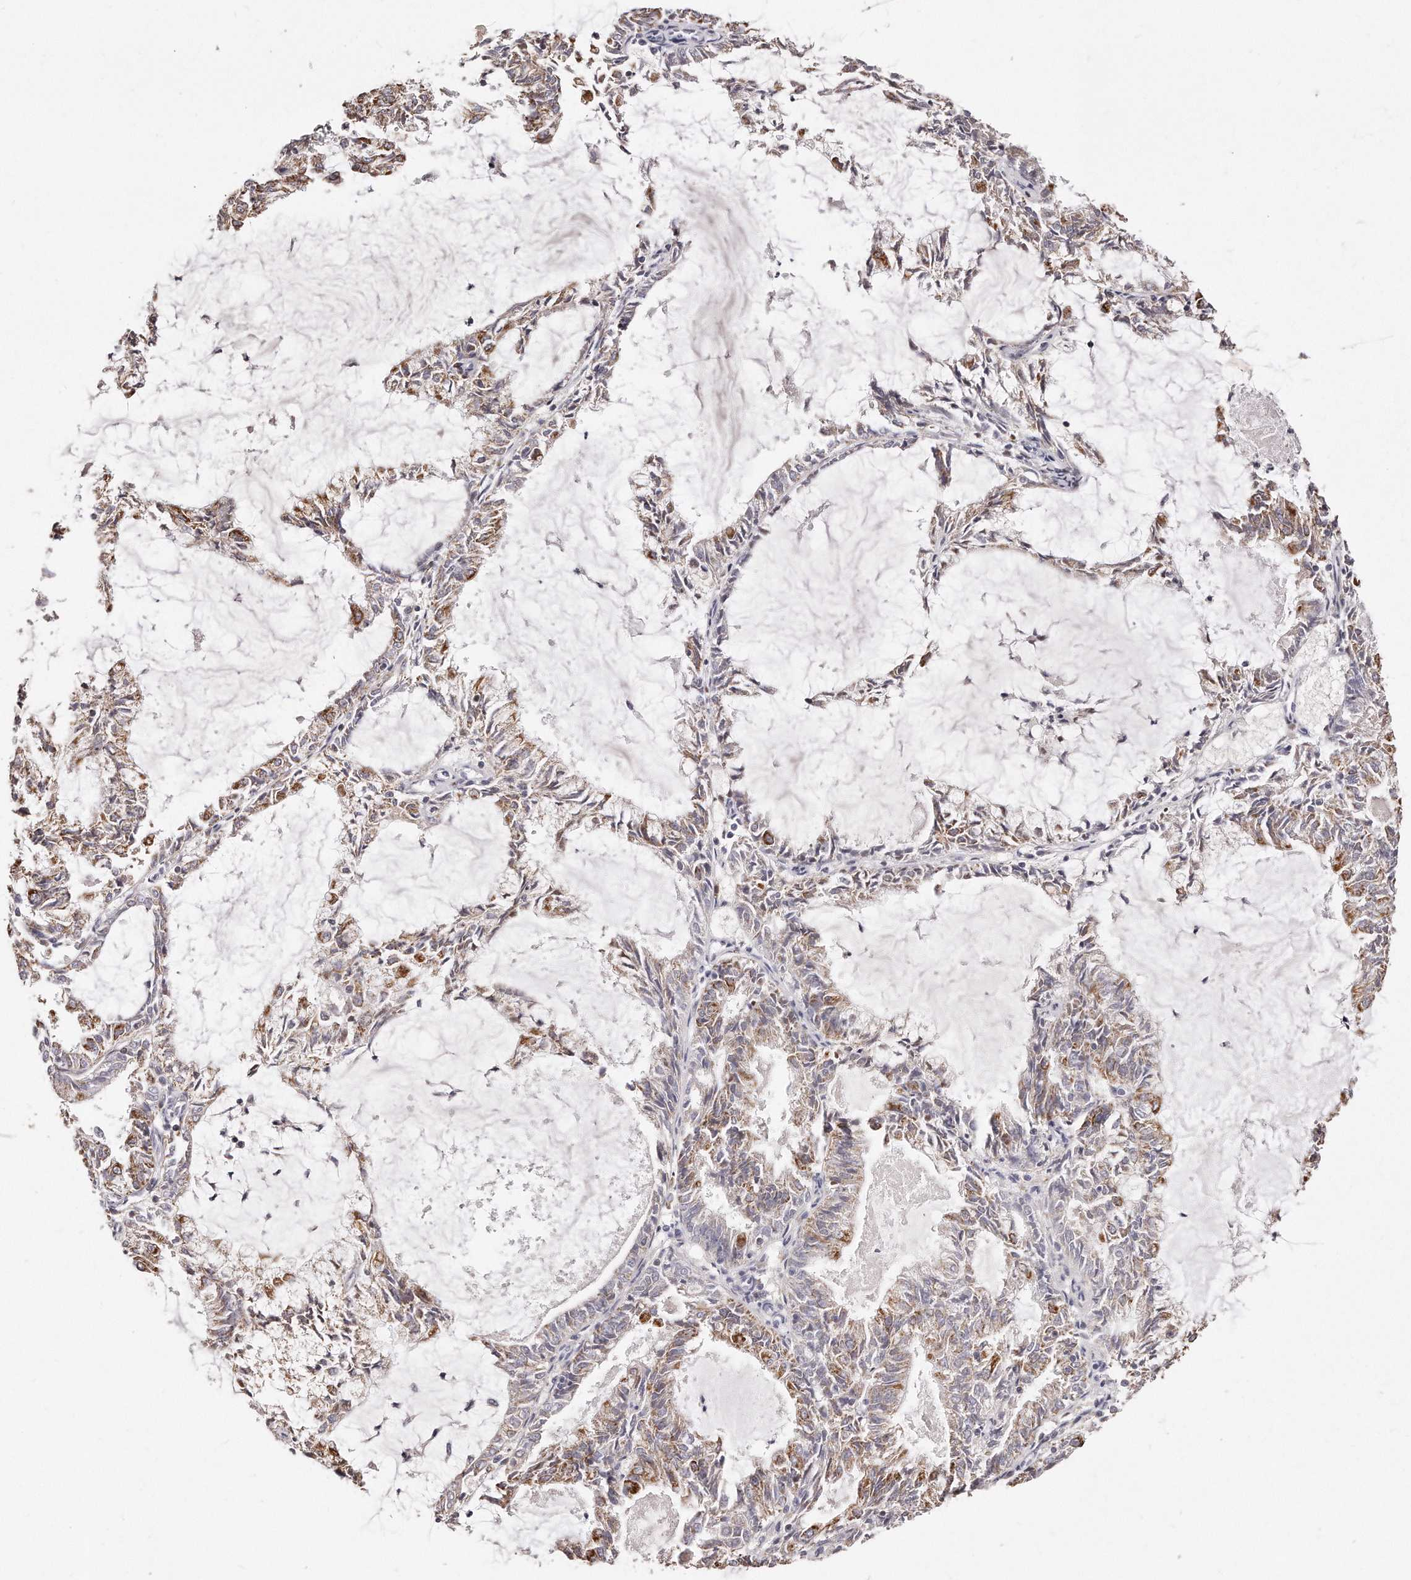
{"staining": {"intensity": "weak", "quantity": ">75%", "location": "cytoplasmic/membranous"}, "tissue": "endometrial cancer", "cell_type": "Tumor cells", "image_type": "cancer", "snomed": [{"axis": "morphology", "description": "Adenocarcinoma, NOS"}, {"axis": "topography", "description": "Endometrium"}], "caption": "A low amount of weak cytoplasmic/membranous positivity is present in approximately >75% of tumor cells in endometrial adenocarcinoma tissue.", "gene": "RTKN", "patient": {"sex": "female", "age": 57}}